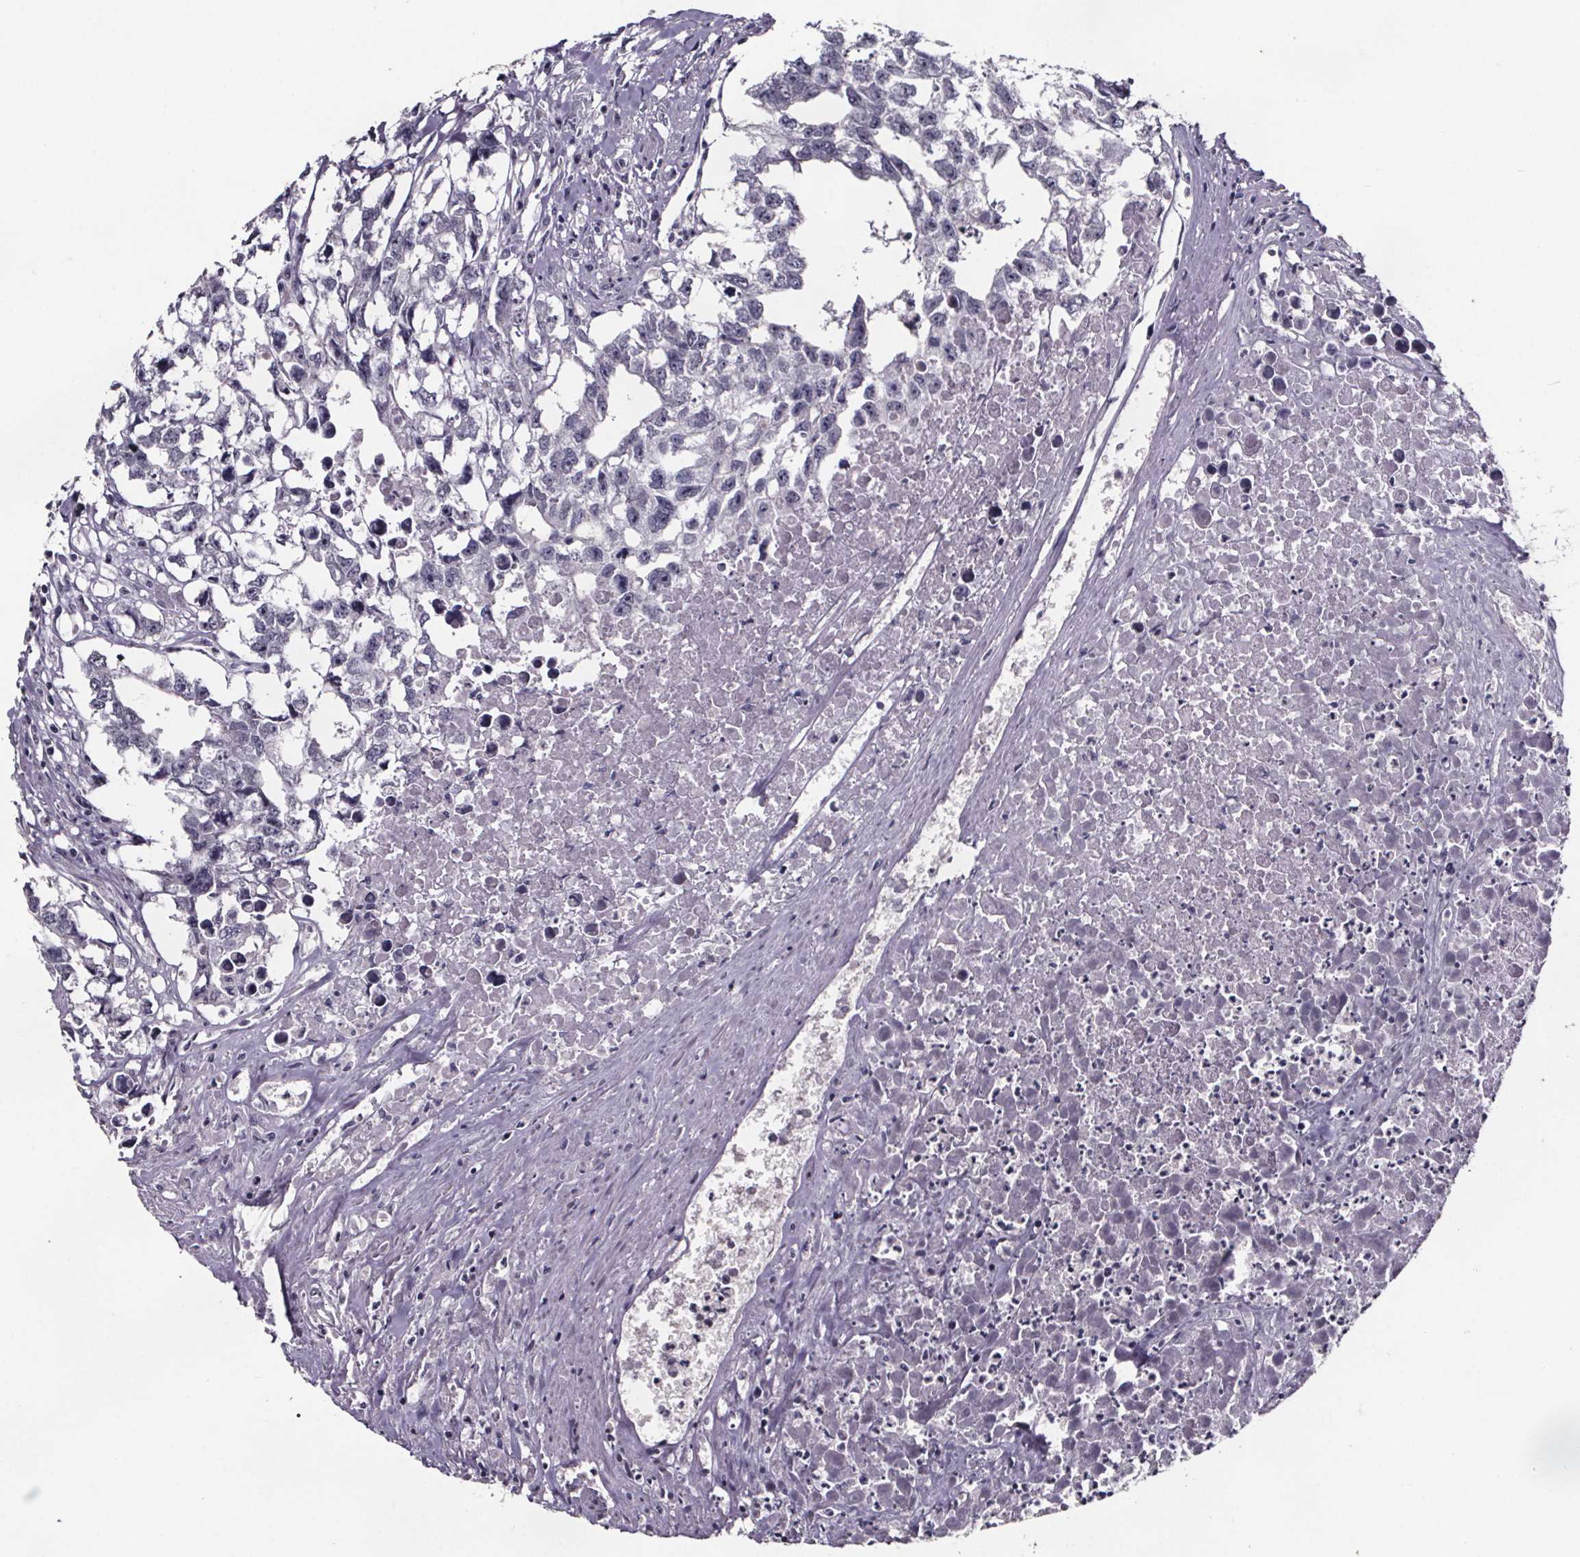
{"staining": {"intensity": "negative", "quantity": "none", "location": "none"}, "tissue": "testis cancer", "cell_type": "Tumor cells", "image_type": "cancer", "snomed": [{"axis": "morphology", "description": "Carcinoma, Embryonal, NOS"}, {"axis": "morphology", "description": "Teratoma, malignant, NOS"}, {"axis": "topography", "description": "Testis"}], "caption": "Immunohistochemical staining of human testis teratoma (malignant) demonstrates no significant staining in tumor cells. (DAB (3,3'-diaminobenzidine) immunohistochemistry (IHC) visualized using brightfield microscopy, high magnification).", "gene": "AR", "patient": {"sex": "male", "age": 44}}